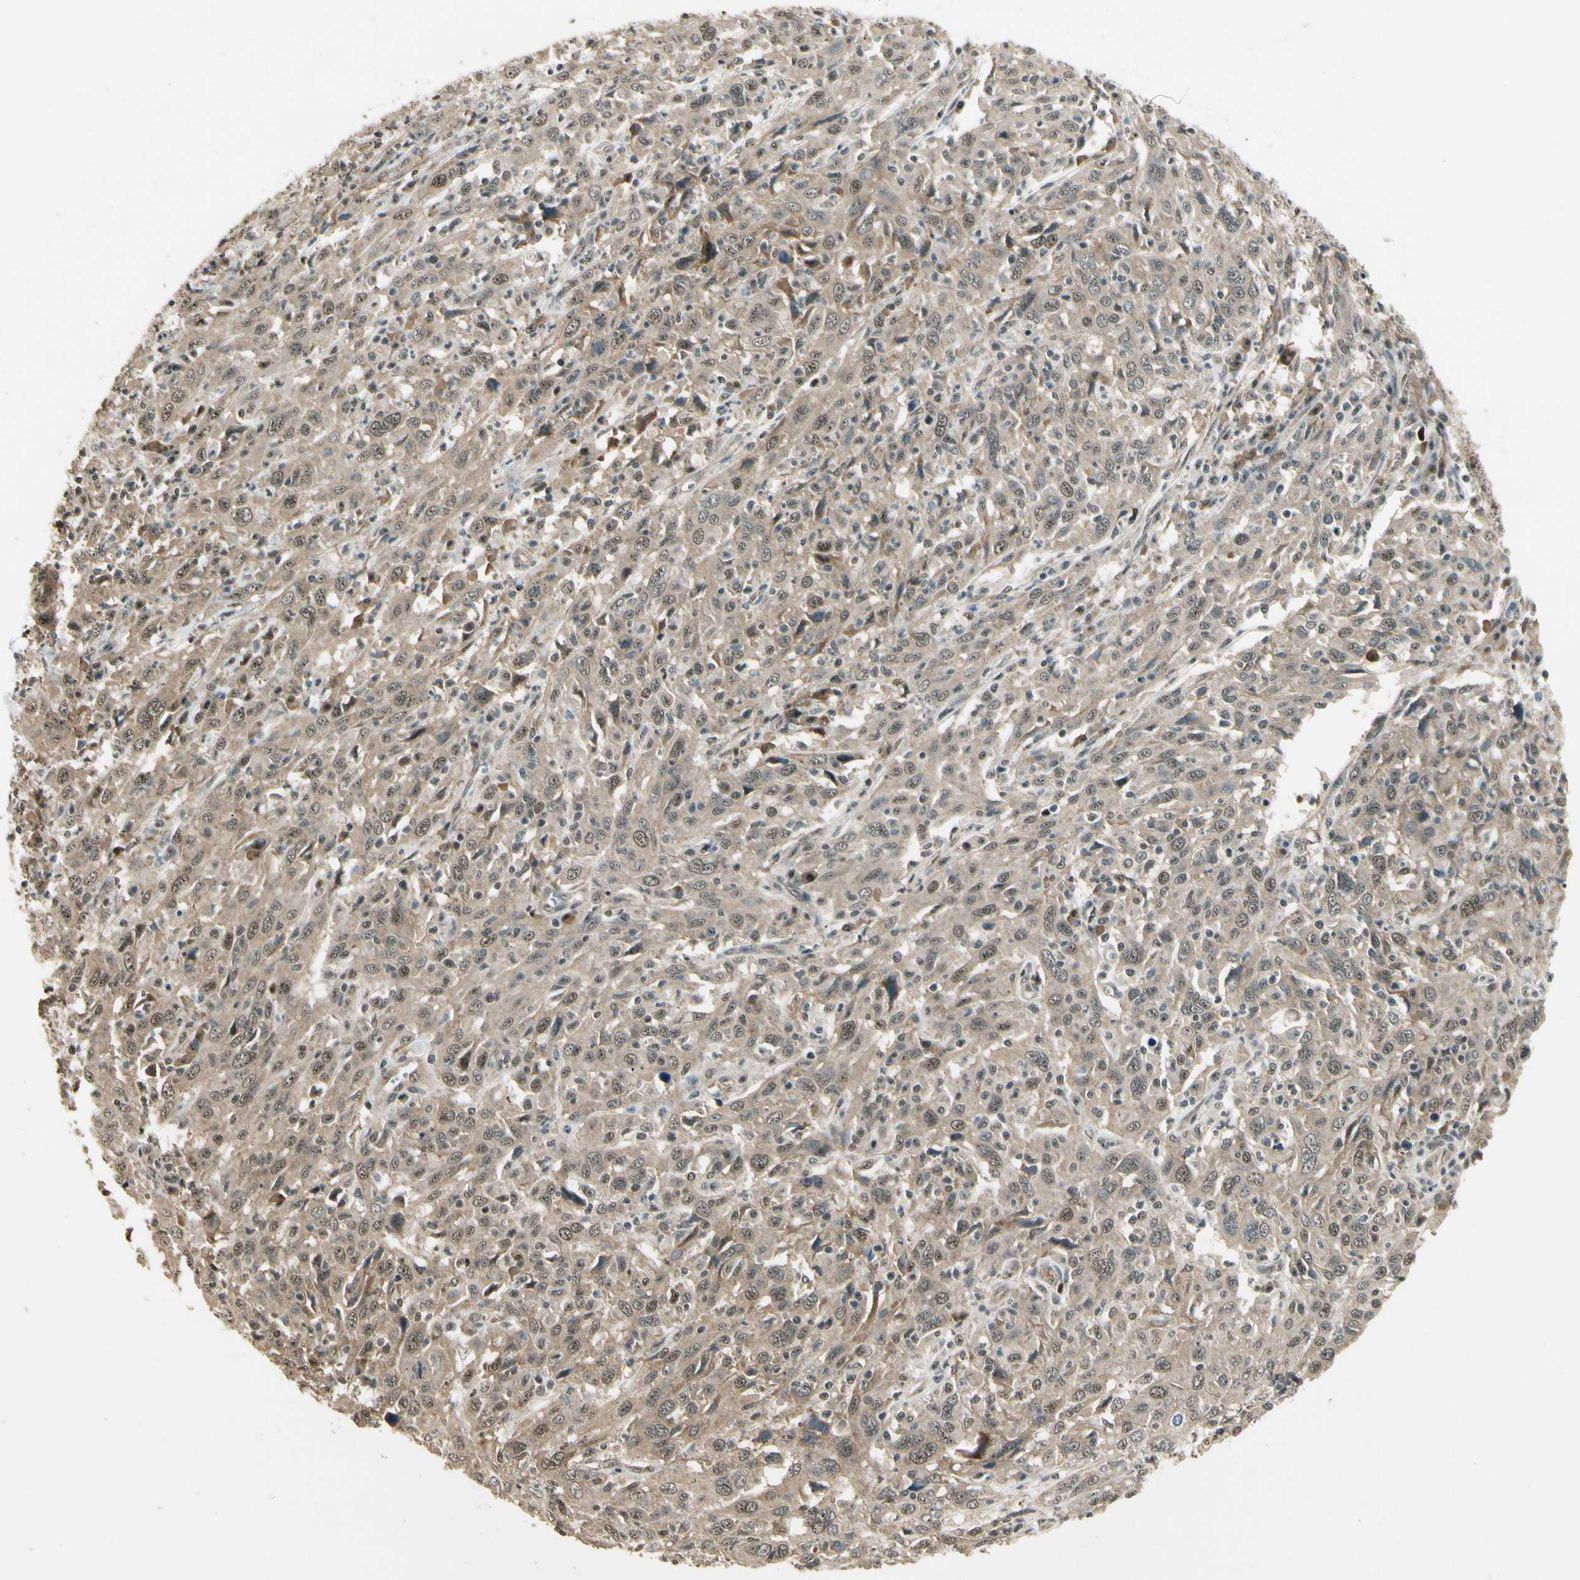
{"staining": {"intensity": "moderate", "quantity": ">75%", "location": "cytoplasmic/membranous,nuclear"}, "tissue": "cervical cancer", "cell_type": "Tumor cells", "image_type": "cancer", "snomed": [{"axis": "morphology", "description": "Squamous cell carcinoma, NOS"}, {"axis": "topography", "description": "Cervix"}], "caption": "High-magnification brightfield microscopy of cervical squamous cell carcinoma stained with DAB (3,3'-diaminobenzidine) (brown) and counterstained with hematoxylin (blue). tumor cells exhibit moderate cytoplasmic/membranous and nuclear expression is seen in about>75% of cells.", "gene": "MCPH1", "patient": {"sex": "female", "age": 46}}